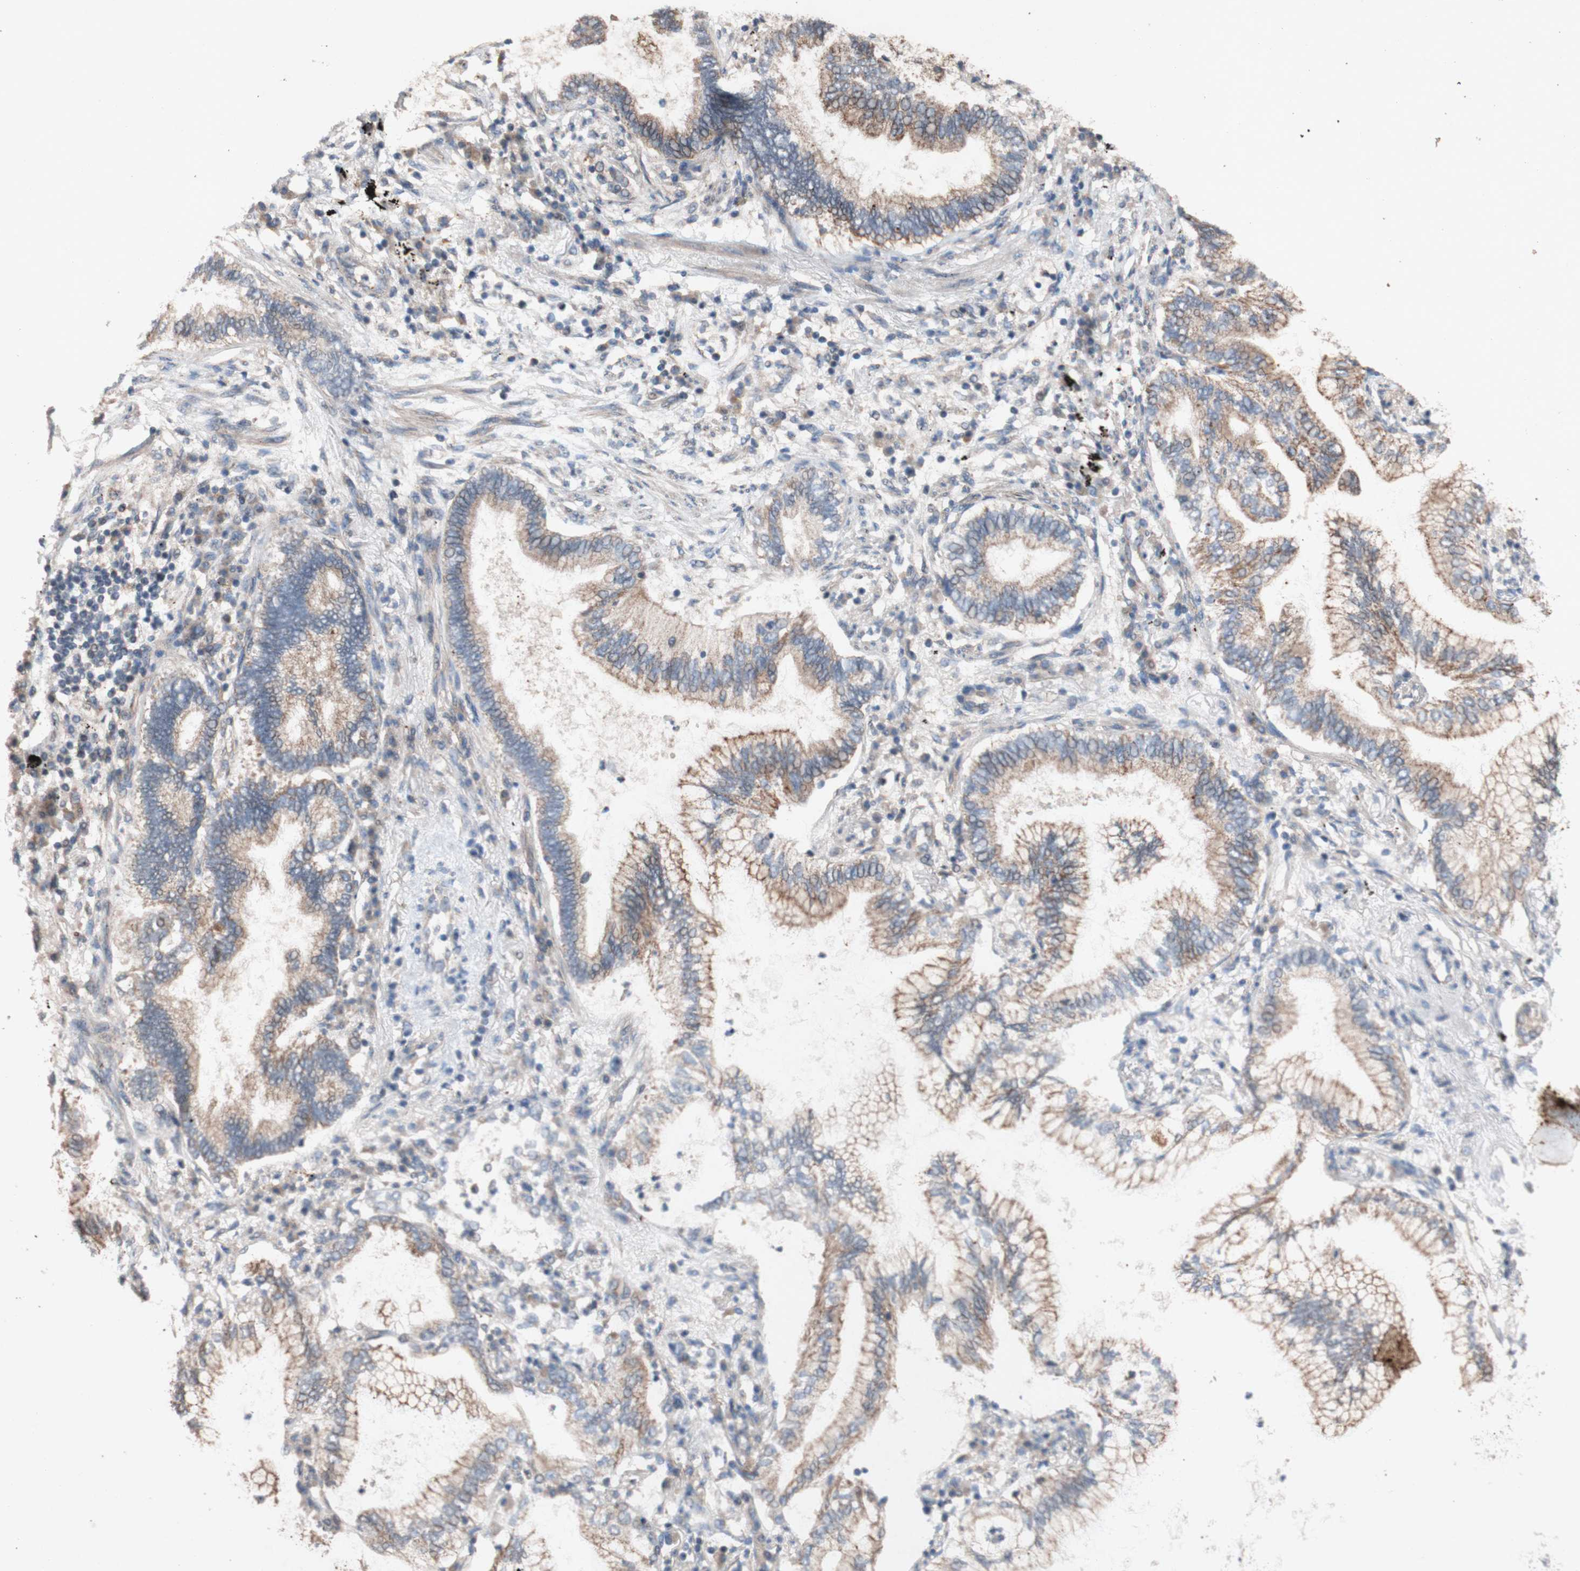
{"staining": {"intensity": "moderate", "quantity": ">75%", "location": "cytoplasmic/membranous"}, "tissue": "lung cancer", "cell_type": "Tumor cells", "image_type": "cancer", "snomed": [{"axis": "morphology", "description": "Normal tissue, NOS"}, {"axis": "morphology", "description": "Adenocarcinoma, NOS"}, {"axis": "topography", "description": "Bronchus"}, {"axis": "topography", "description": "Lung"}], "caption": "DAB immunohistochemical staining of human adenocarcinoma (lung) shows moderate cytoplasmic/membranous protein staining in approximately >75% of tumor cells. The protein of interest is shown in brown color, while the nuclei are stained blue.", "gene": "TST", "patient": {"sex": "female", "age": 70}}